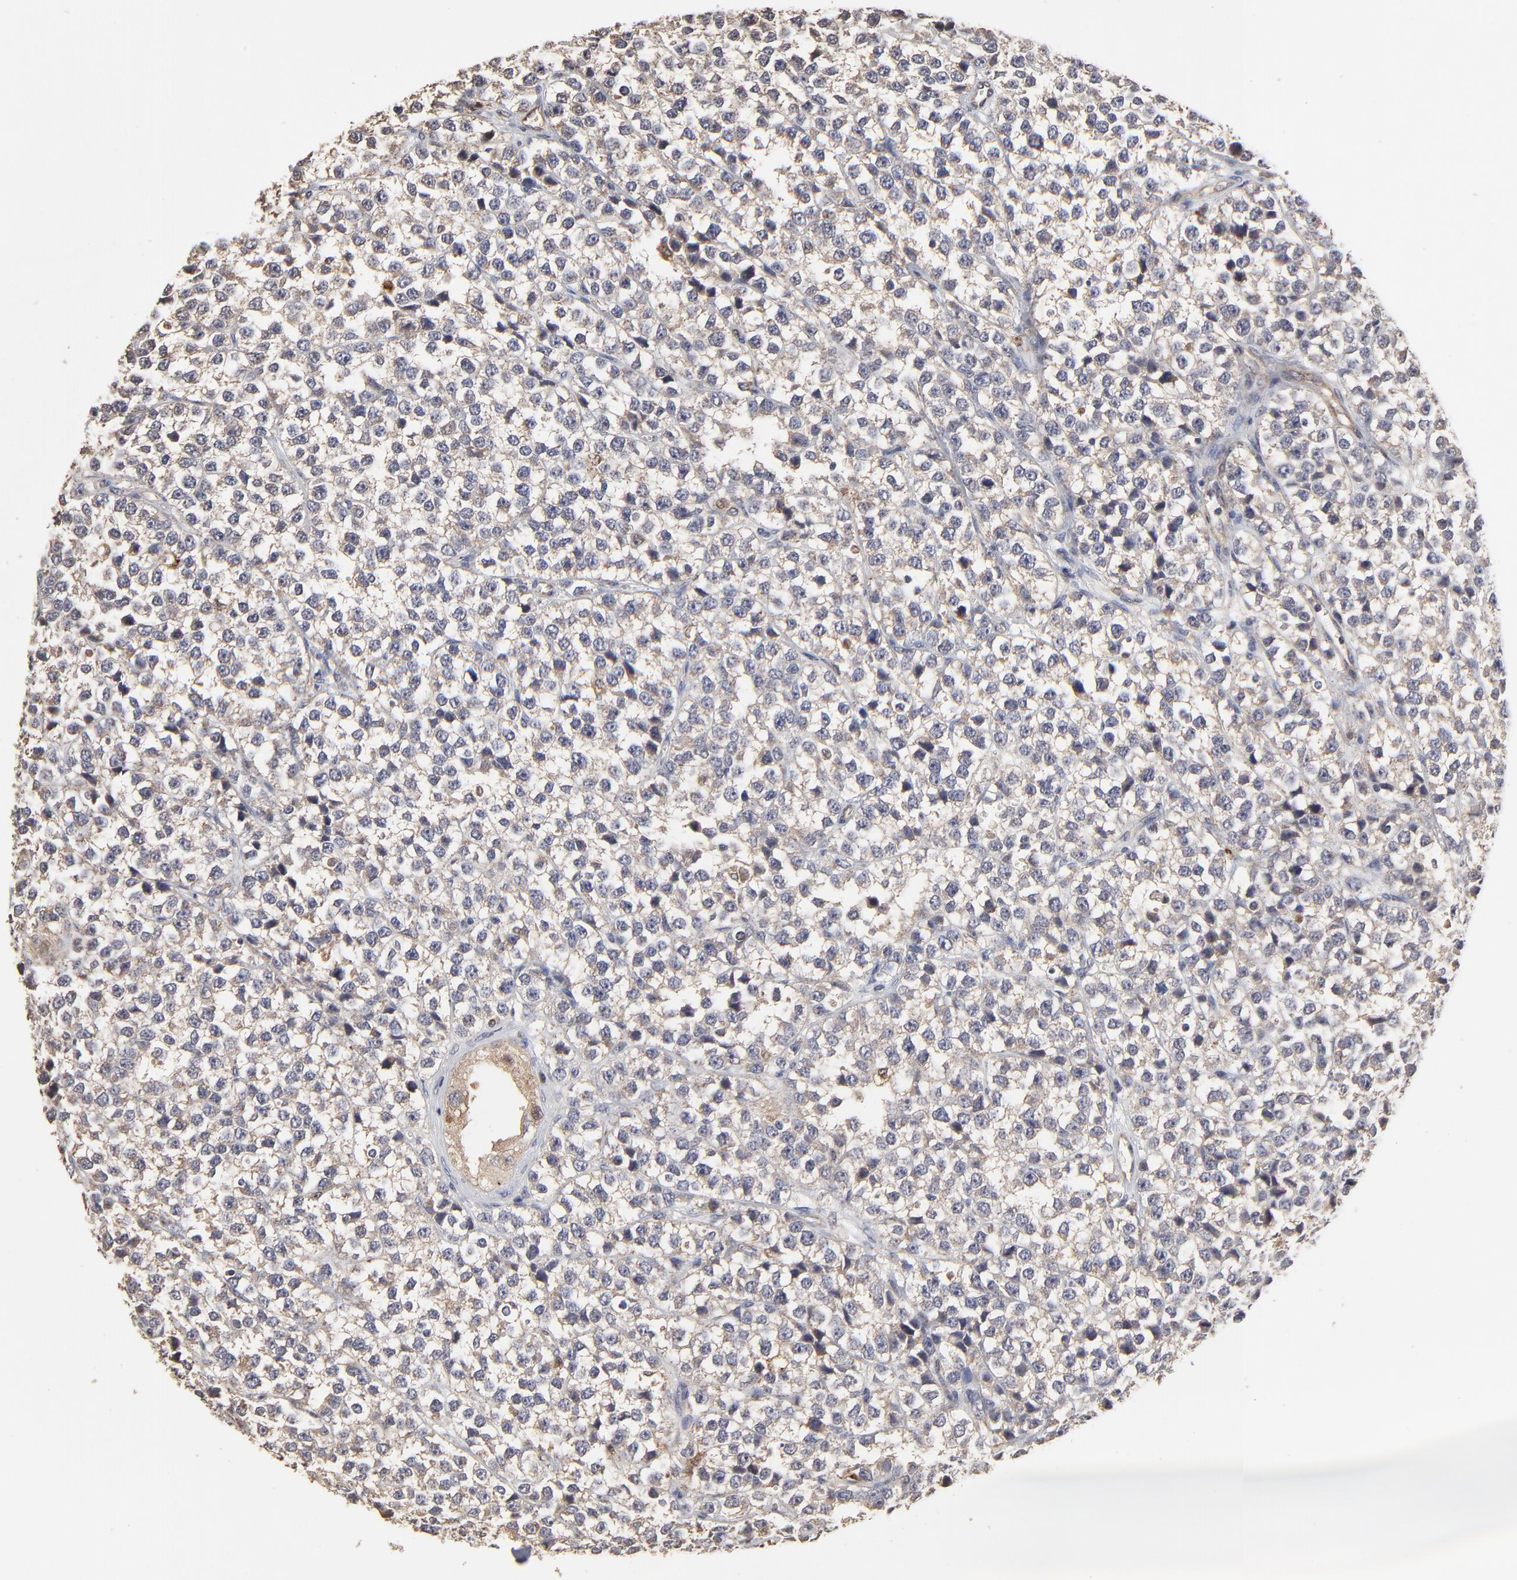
{"staining": {"intensity": "weak", "quantity": "<25%", "location": "cytoplasmic/membranous"}, "tissue": "testis cancer", "cell_type": "Tumor cells", "image_type": "cancer", "snomed": [{"axis": "morphology", "description": "Seminoma, NOS"}, {"axis": "topography", "description": "Testis"}], "caption": "Immunohistochemistry image of neoplastic tissue: human testis cancer (seminoma) stained with DAB displays no significant protein staining in tumor cells. (Stains: DAB (3,3'-diaminobenzidine) immunohistochemistry with hematoxylin counter stain, Microscopy: brightfield microscopy at high magnification).", "gene": "LGALS3", "patient": {"sex": "male", "age": 25}}